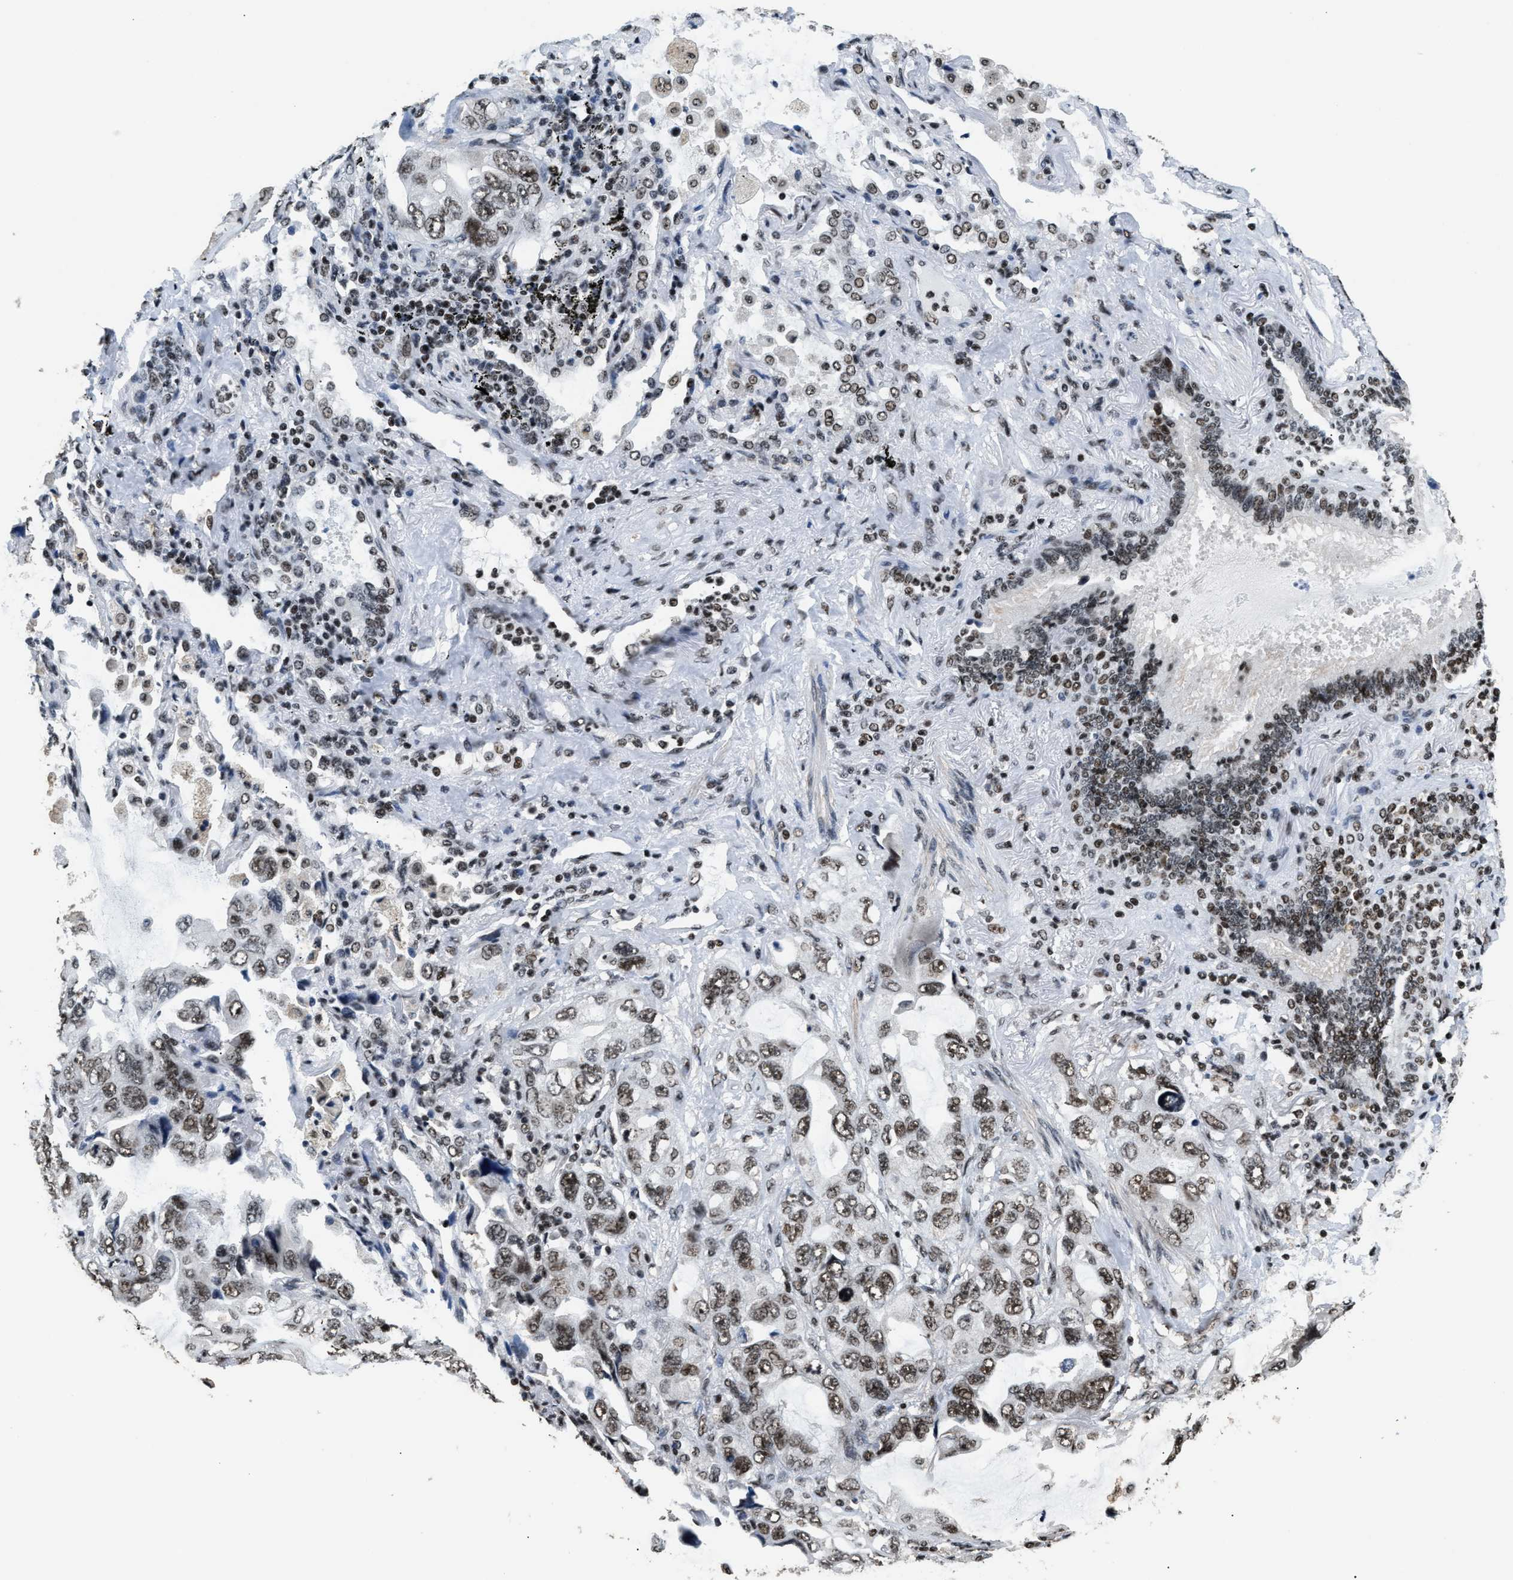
{"staining": {"intensity": "strong", "quantity": ">75%", "location": "nuclear"}, "tissue": "lung cancer", "cell_type": "Tumor cells", "image_type": "cancer", "snomed": [{"axis": "morphology", "description": "Squamous cell carcinoma, NOS"}, {"axis": "topography", "description": "Lung"}], "caption": "Protein staining by immunohistochemistry exhibits strong nuclear expression in approximately >75% of tumor cells in lung cancer (squamous cell carcinoma).", "gene": "RAD21", "patient": {"sex": "female", "age": 73}}